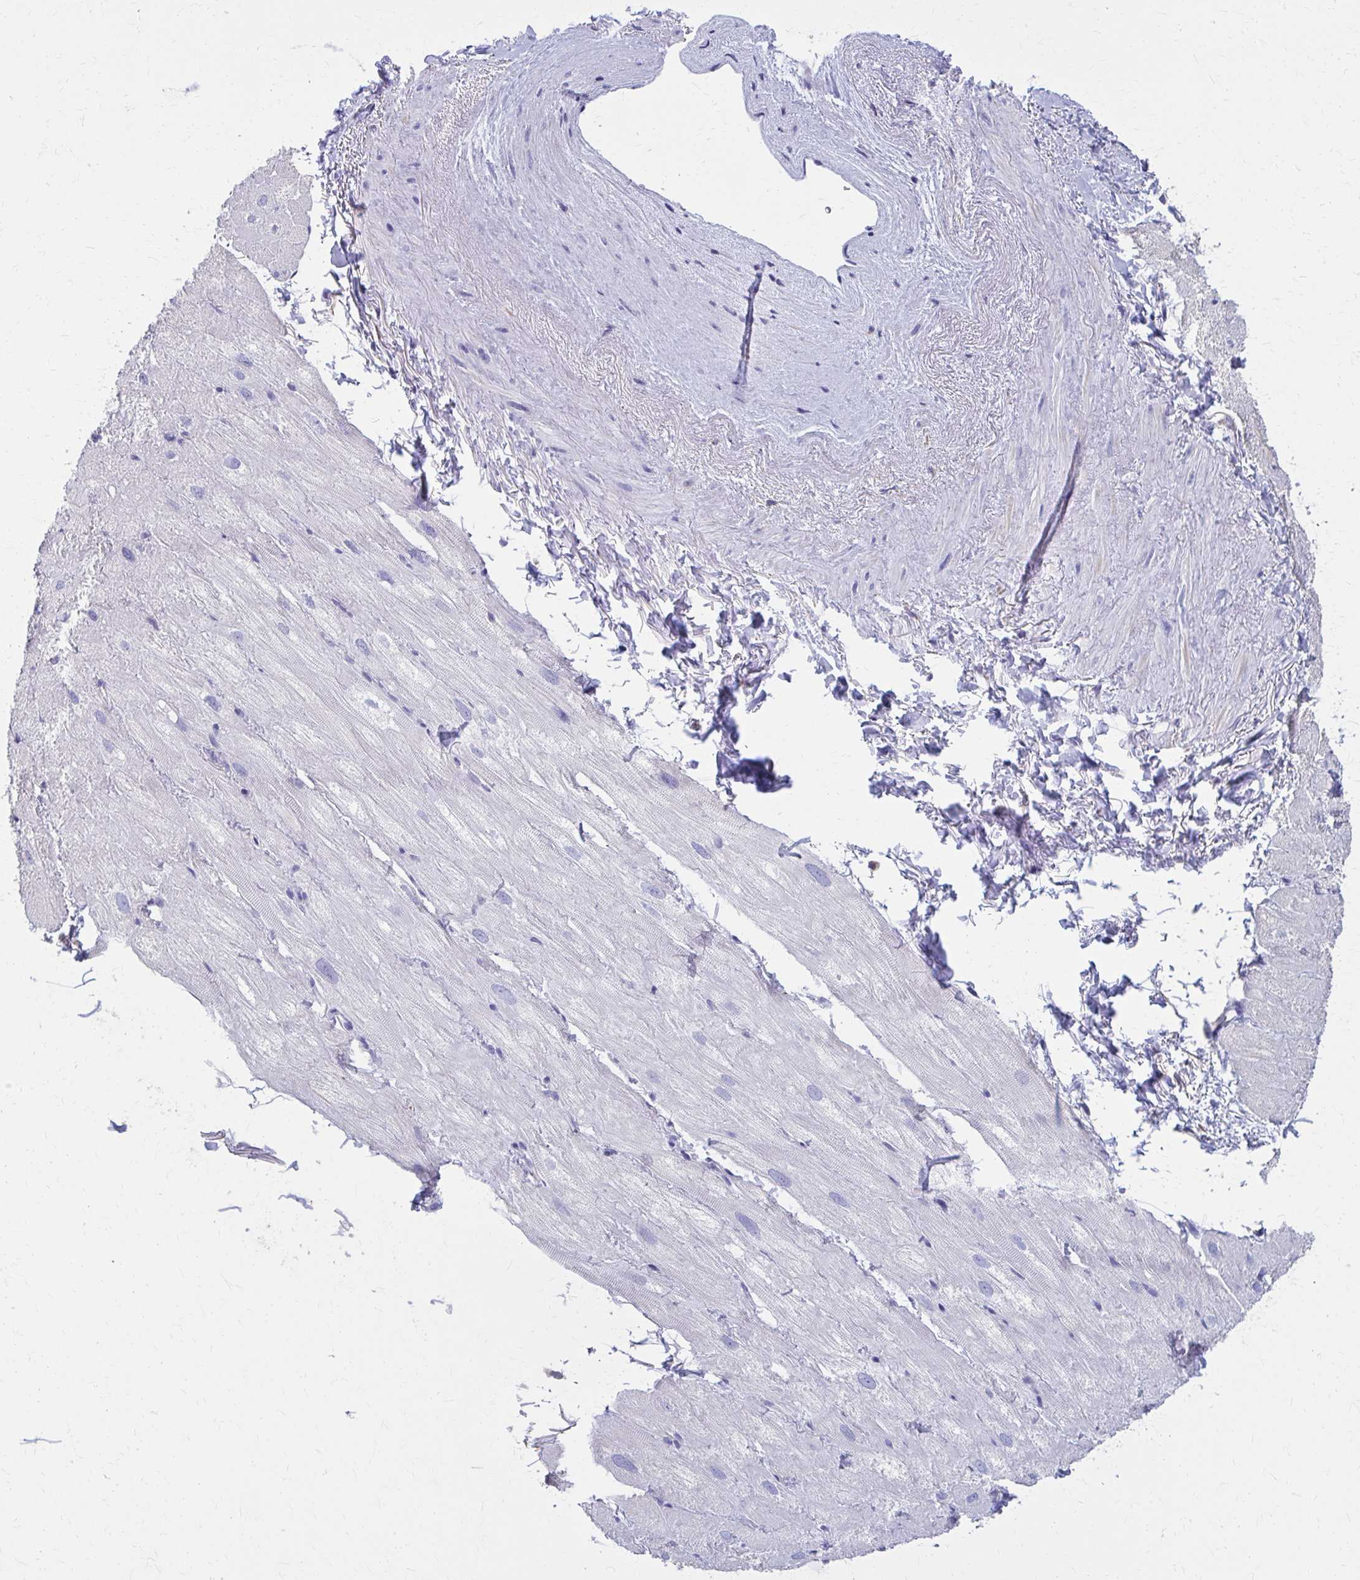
{"staining": {"intensity": "negative", "quantity": "none", "location": "none"}, "tissue": "heart muscle", "cell_type": "Cardiomyocytes", "image_type": "normal", "snomed": [{"axis": "morphology", "description": "Normal tissue, NOS"}, {"axis": "topography", "description": "Heart"}], "caption": "Human heart muscle stained for a protein using IHC demonstrates no staining in cardiomyocytes.", "gene": "GFAP", "patient": {"sex": "male", "age": 62}}